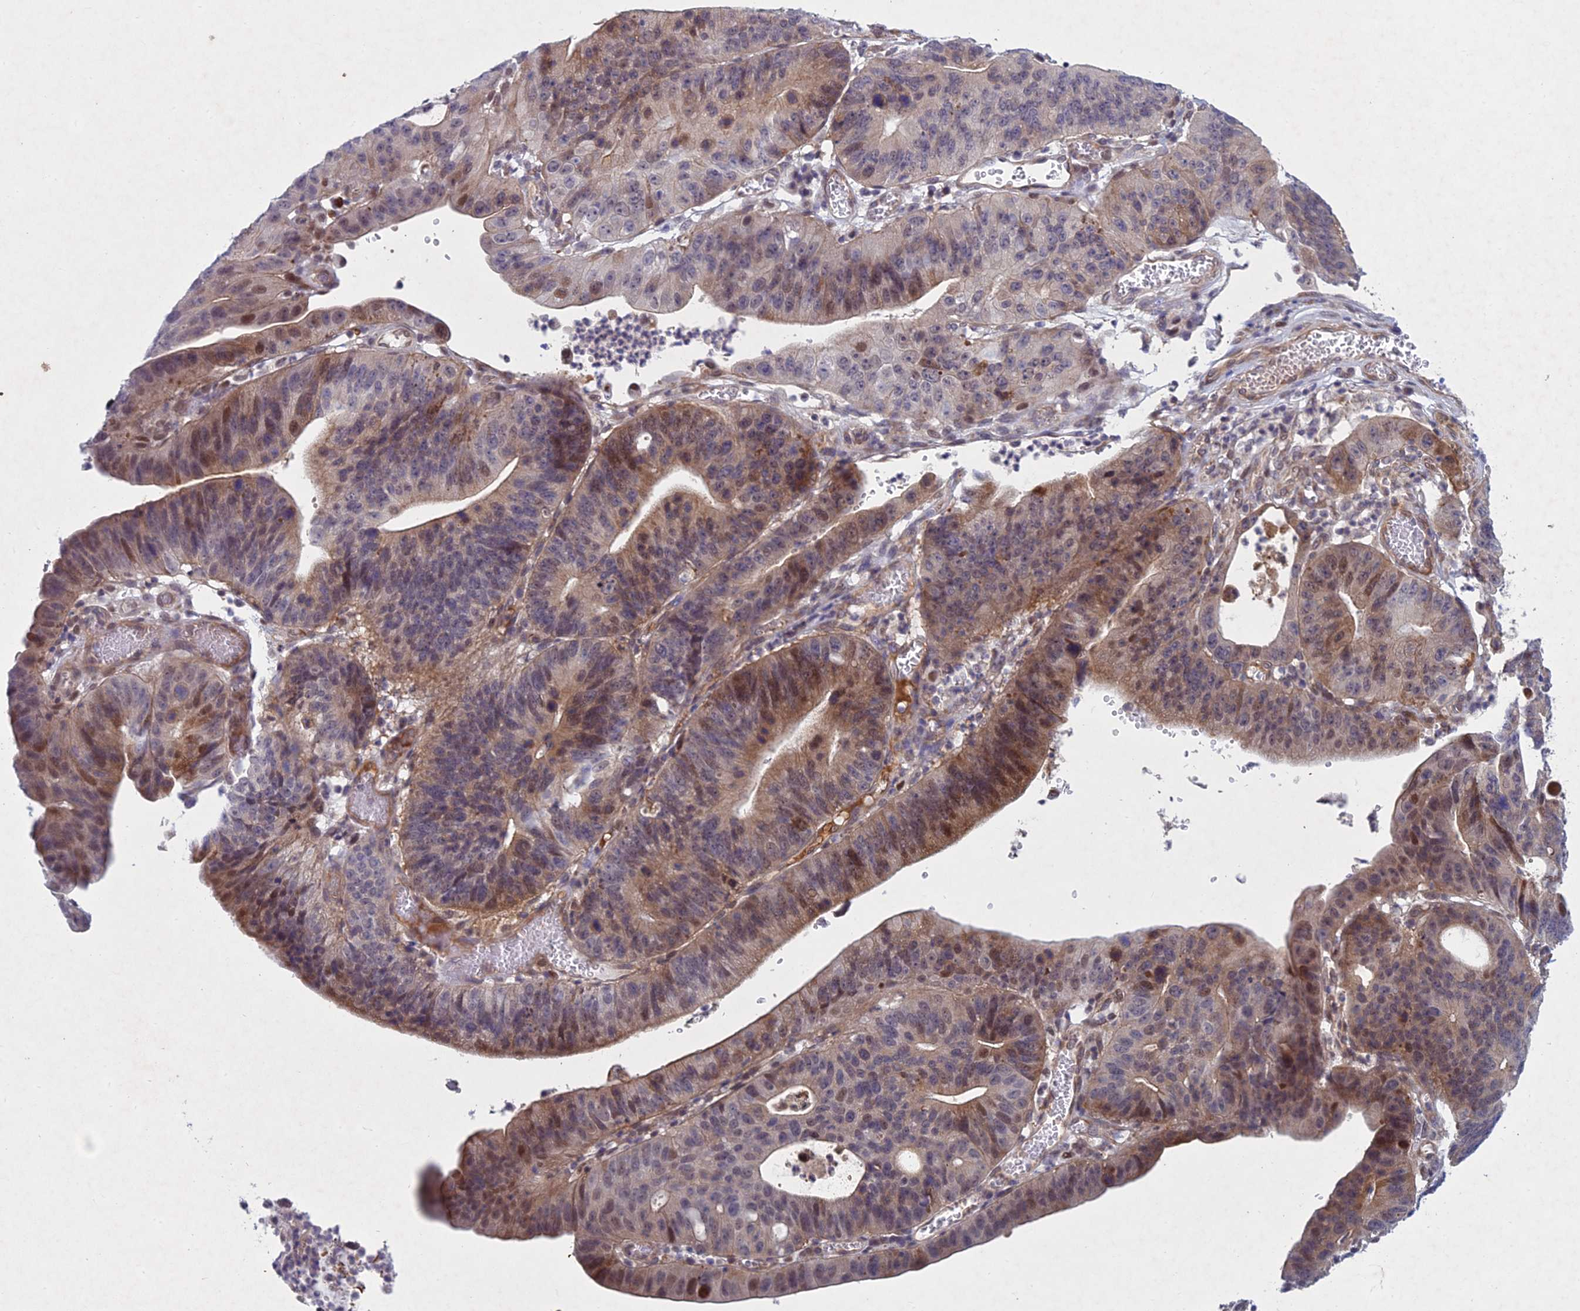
{"staining": {"intensity": "moderate", "quantity": "<25%", "location": "cytoplasmic/membranous,nuclear"}, "tissue": "stomach cancer", "cell_type": "Tumor cells", "image_type": "cancer", "snomed": [{"axis": "morphology", "description": "Adenocarcinoma, NOS"}, {"axis": "topography", "description": "Stomach"}], "caption": "A low amount of moderate cytoplasmic/membranous and nuclear staining is identified in approximately <25% of tumor cells in stomach cancer (adenocarcinoma) tissue. Nuclei are stained in blue.", "gene": "PTHLH", "patient": {"sex": "male", "age": 59}}